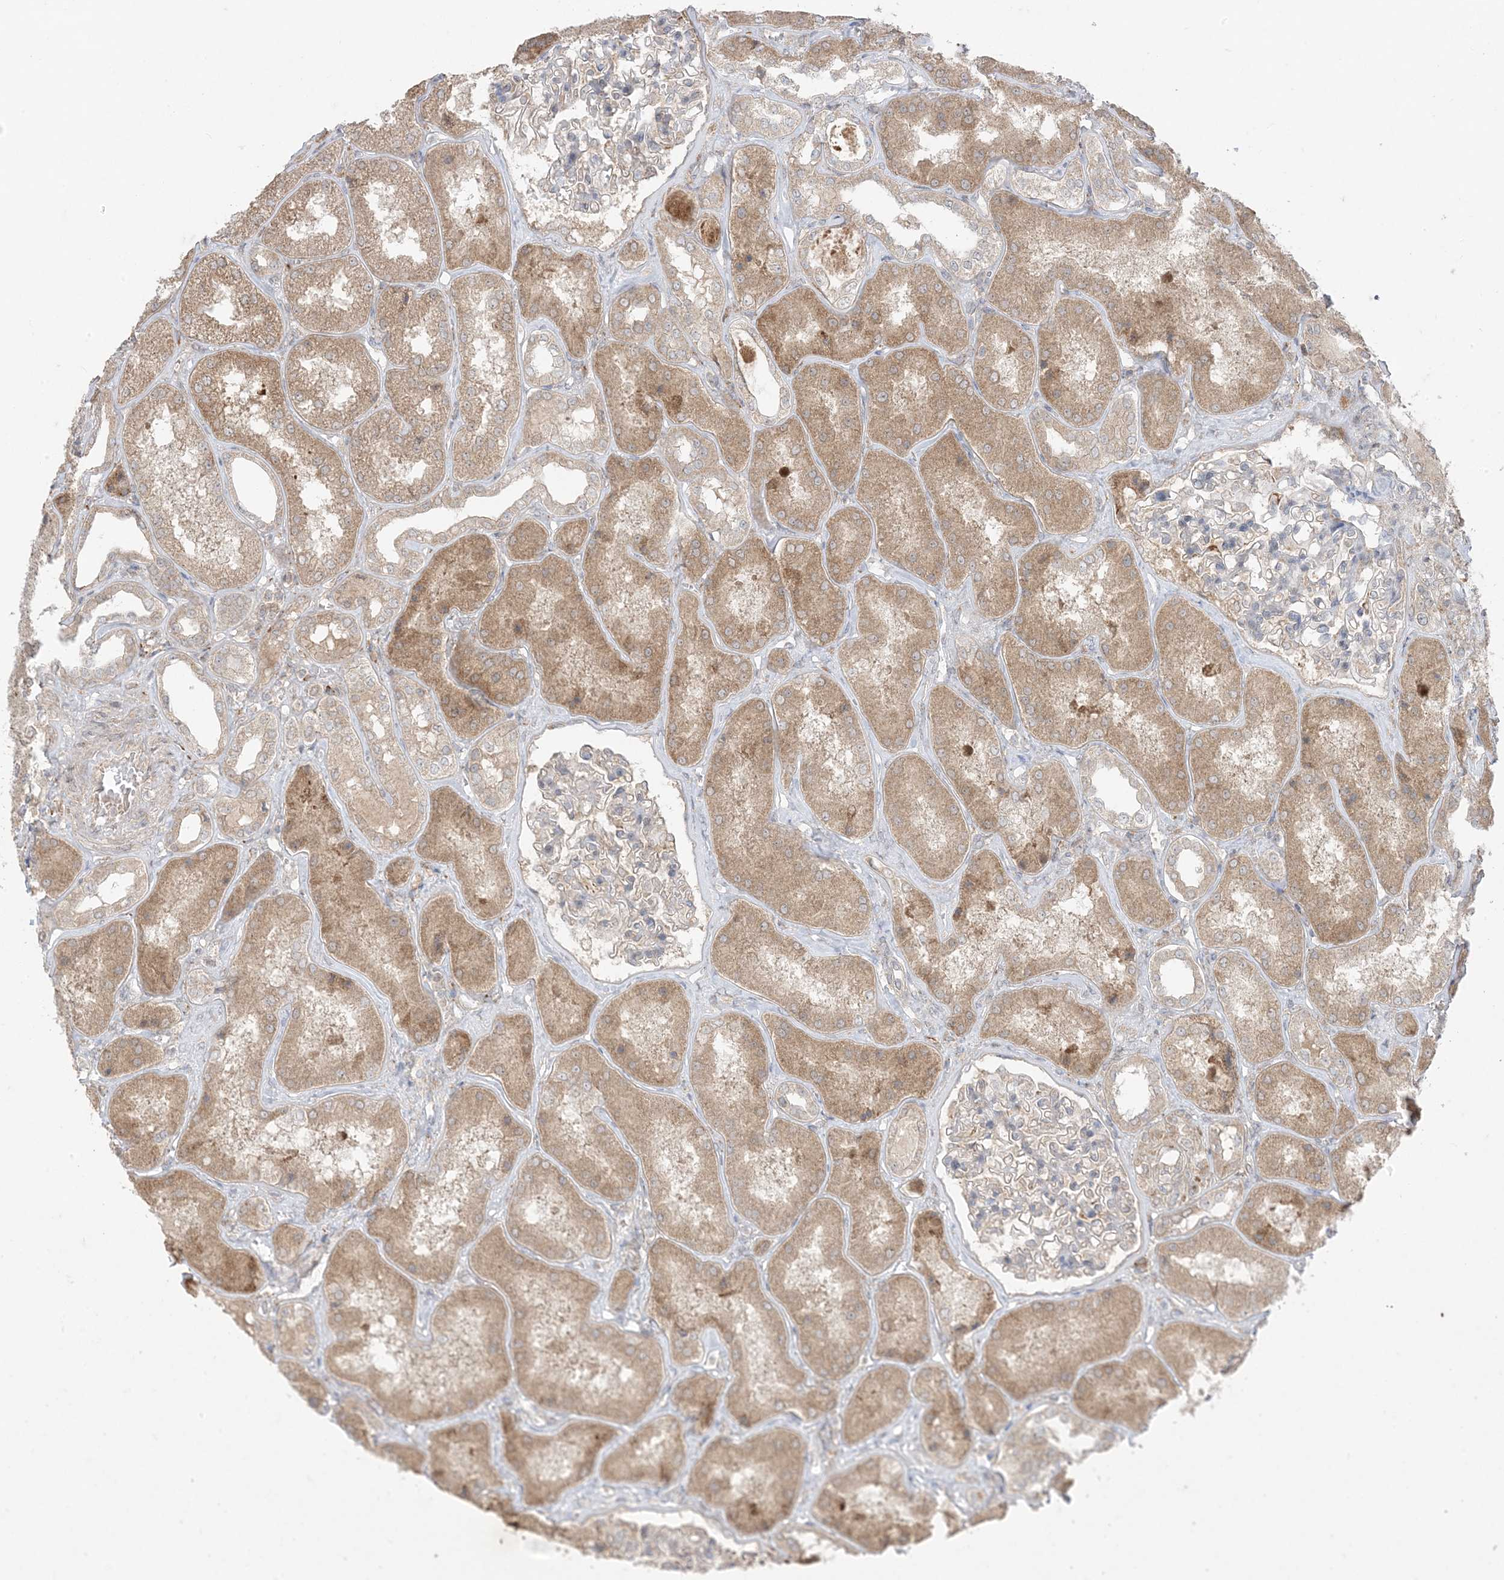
{"staining": {"intensity": "negative", "quantity": "none", "location": "none"}, "tissue": "kidney", "cell_type": "Cells in glomeruli", "image_type": "normal", "snomed": [{"axis": "morphology", "description": "Normal tissue, NOS"}, {"axis": "topography", "description": "Kidney"}], "caption": "Immunohistochemistry image of benign kidney: kidney stained with DAB (3,3'-diaminobenzidine) shows no significant protein staining in cells in glomeruli.", "gene": "ODC1", "patient": {"sex": "female", "age": 56}}